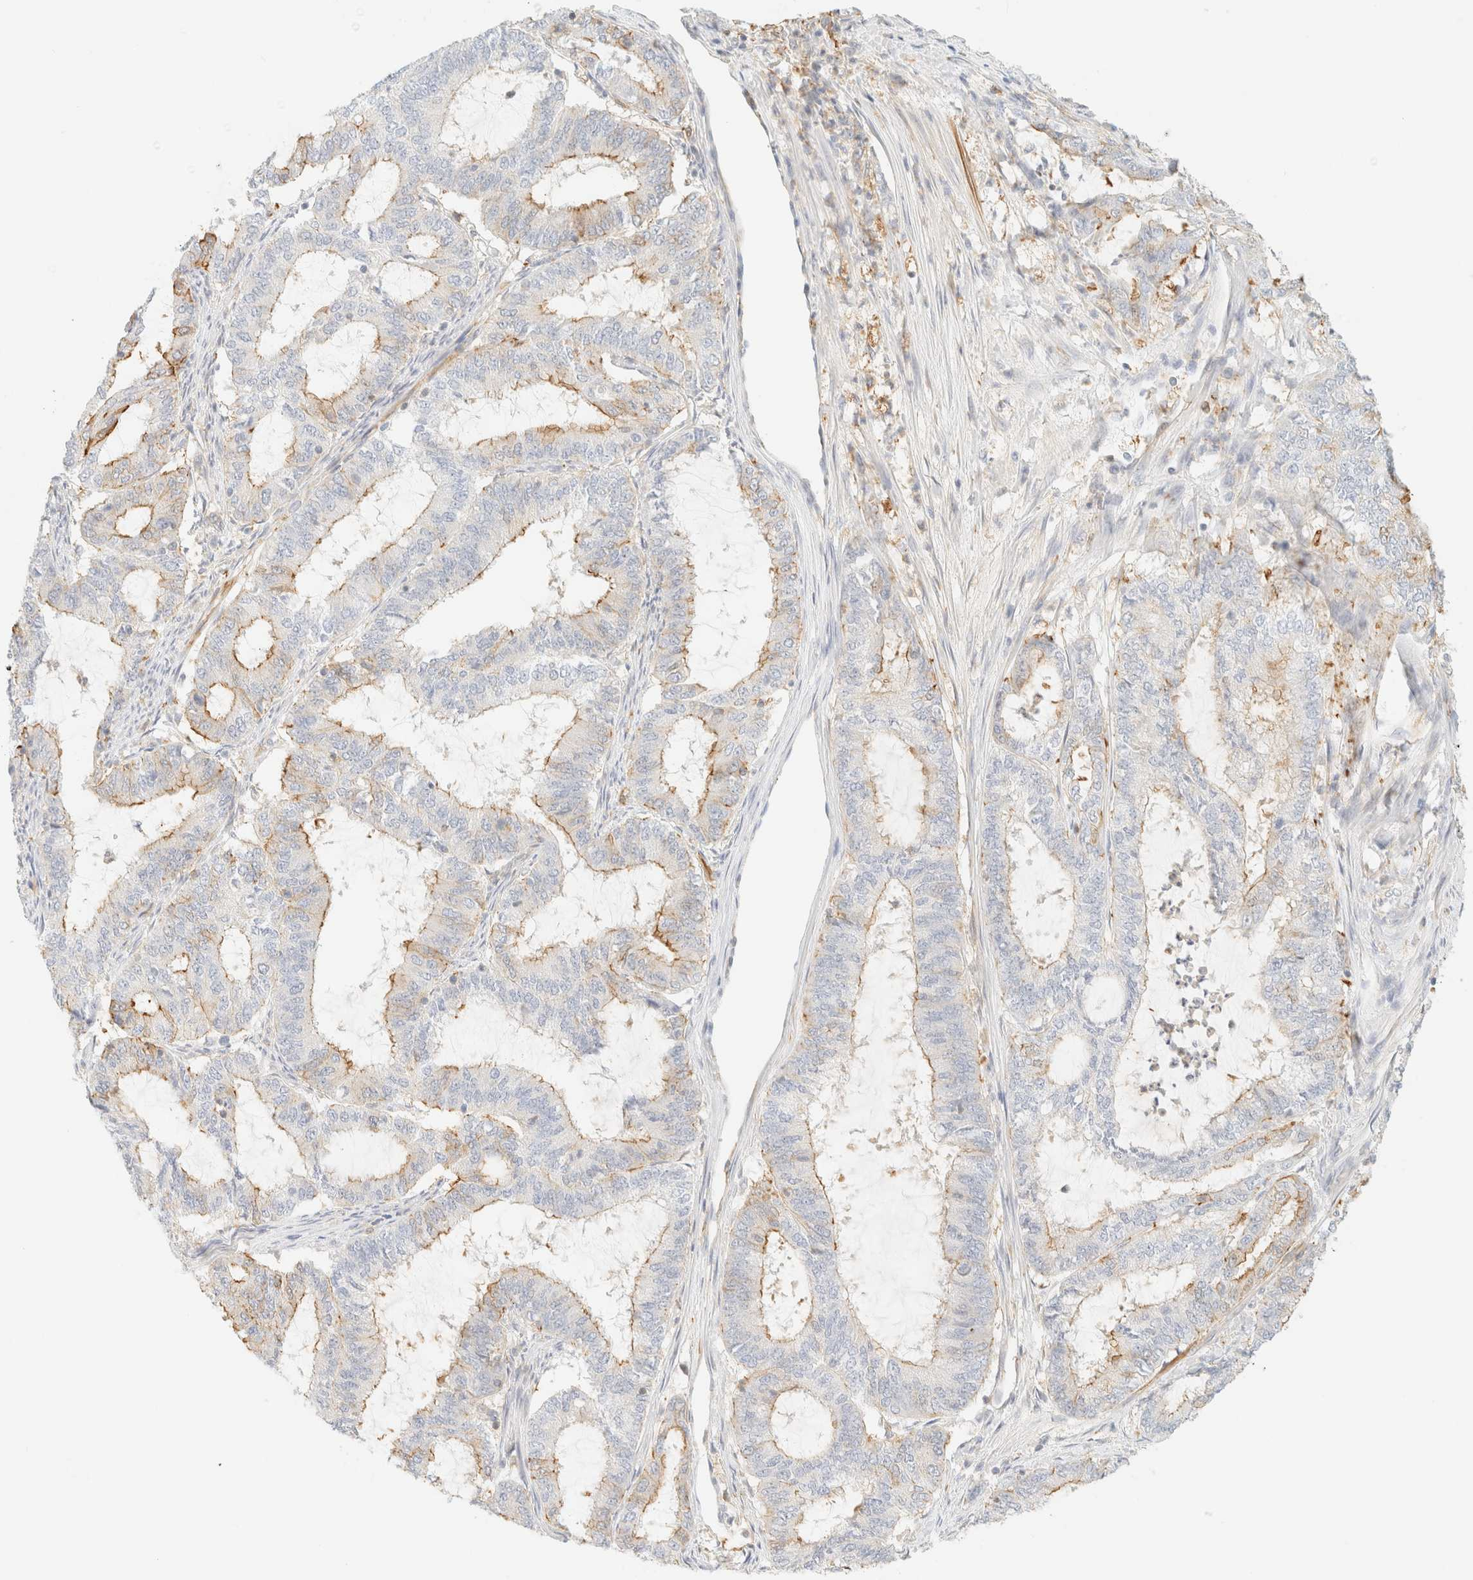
{"staining": {"intensity": "moderate", "quantity": "25%-75%", "location": "cytoplasmic/membranous"}, "tissue": "endometrial cancer", "cell_type": "Tumor cells", "image_type": "cancer", "snomed": [{"axis": "morphology", "description": "Adenocarcinoma, NOS"}, {"axis": "topography", "description": "Endometrium"}], "caption": "Adenocarcinoma (endometrial) stained with immunohistochemistry demonstrates moderate cytoplasmic/membranous expression in approximately 25%-75% of tumor cells. (DAB IHC, brown staining for protein, blue staining for nuclei).", "gene": "OTOP2", "patient": {"sex": "female", "age": 51}}